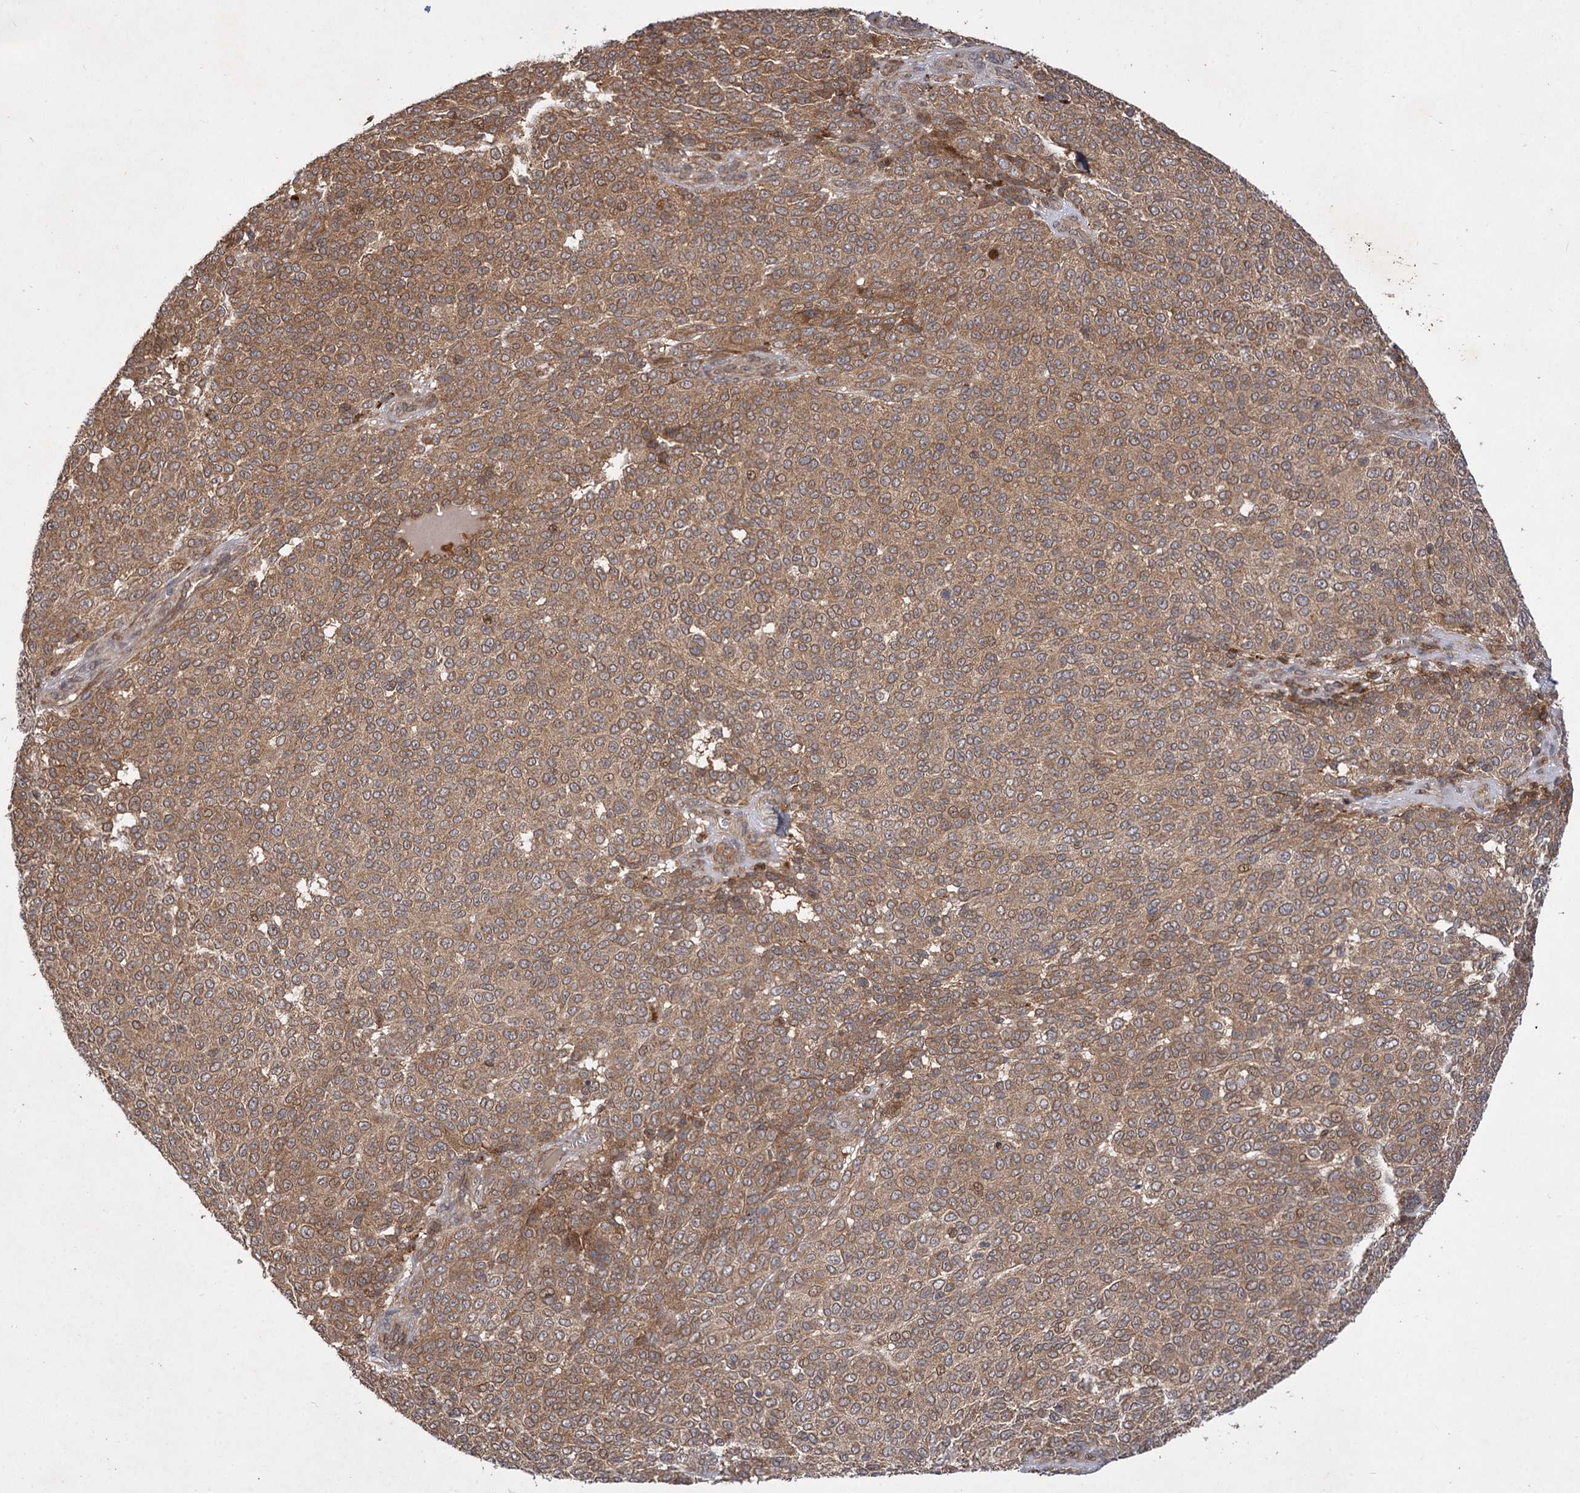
{"staining": {"intensity": "moderate", "quantity": ">75%", "location": "cytoplasmic/membranous"}, "tissue": "melanoma", "cell_type": "Tumor cells", "image_type": "cancer", "snomed": [{"axis": "morphology", "description": "Malignant melanoma, NOS"}, {"axis": "topography", "description": "Skin"}], "caption": "Tumor cells display medium levels of moderate cytoplasmic/membranous expression in about >75% of cells in human melanoma.", "gene": "FBXW8", "patient": {"sex": "male", "age": 49}}